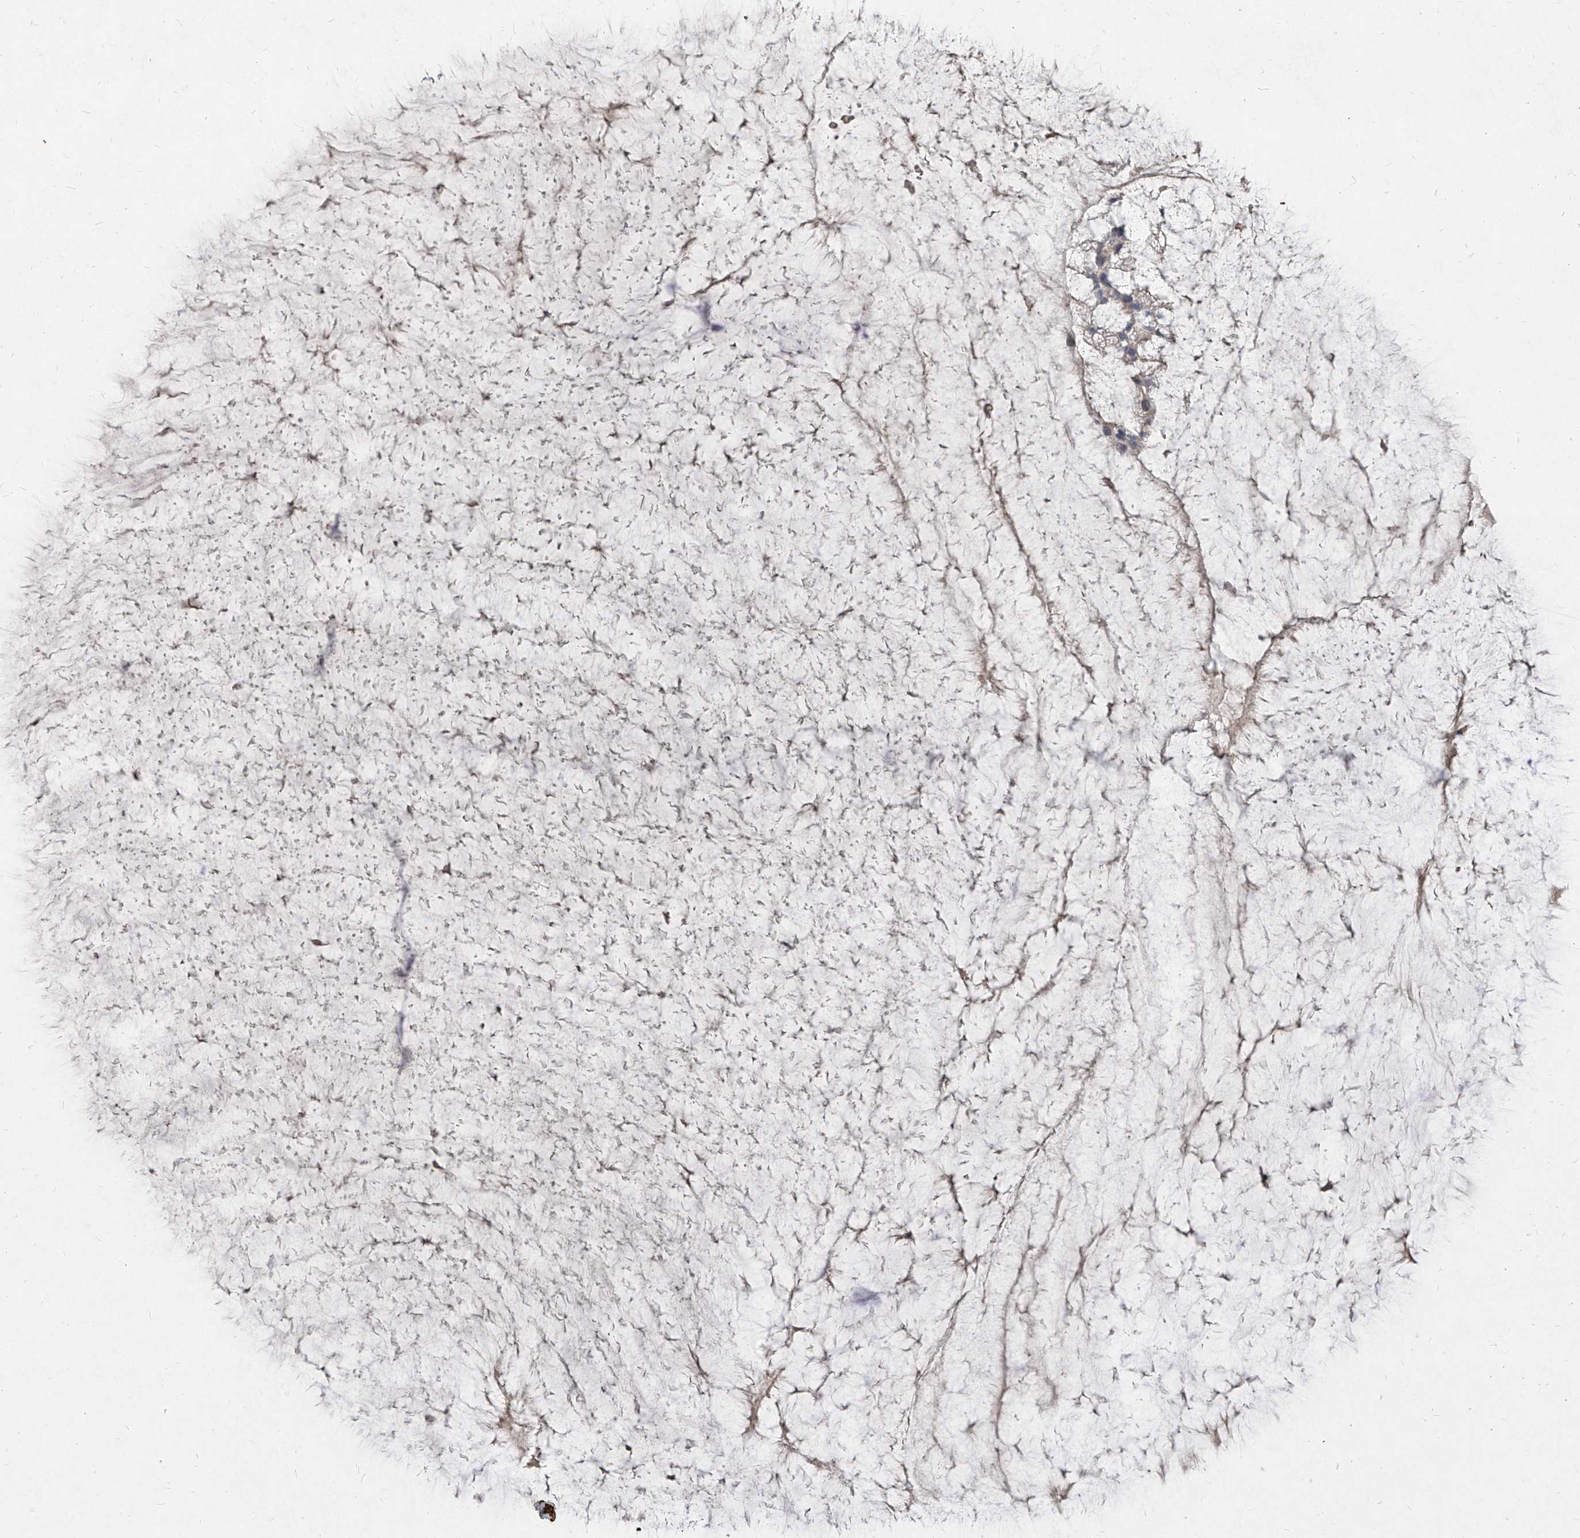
{"staining": {"intensity": "negative", "quantity": "none", "location": "none"}, "tissue": "ovarian cancer", "cell_type": "Tumor cells", "image_type": "cancer", "snomed": [{"axis": "morphology", "description": "Cystadenocarcinoma, mucinous, NOS"}, {"axis": "topography", "description": "Ovary"}], "caption": "Photomicrograph shows no protein expression in tumor cells of ovarian cancer tissue.", "gene": "UFD1", "patient": {"sex": "female", "age": 37}}